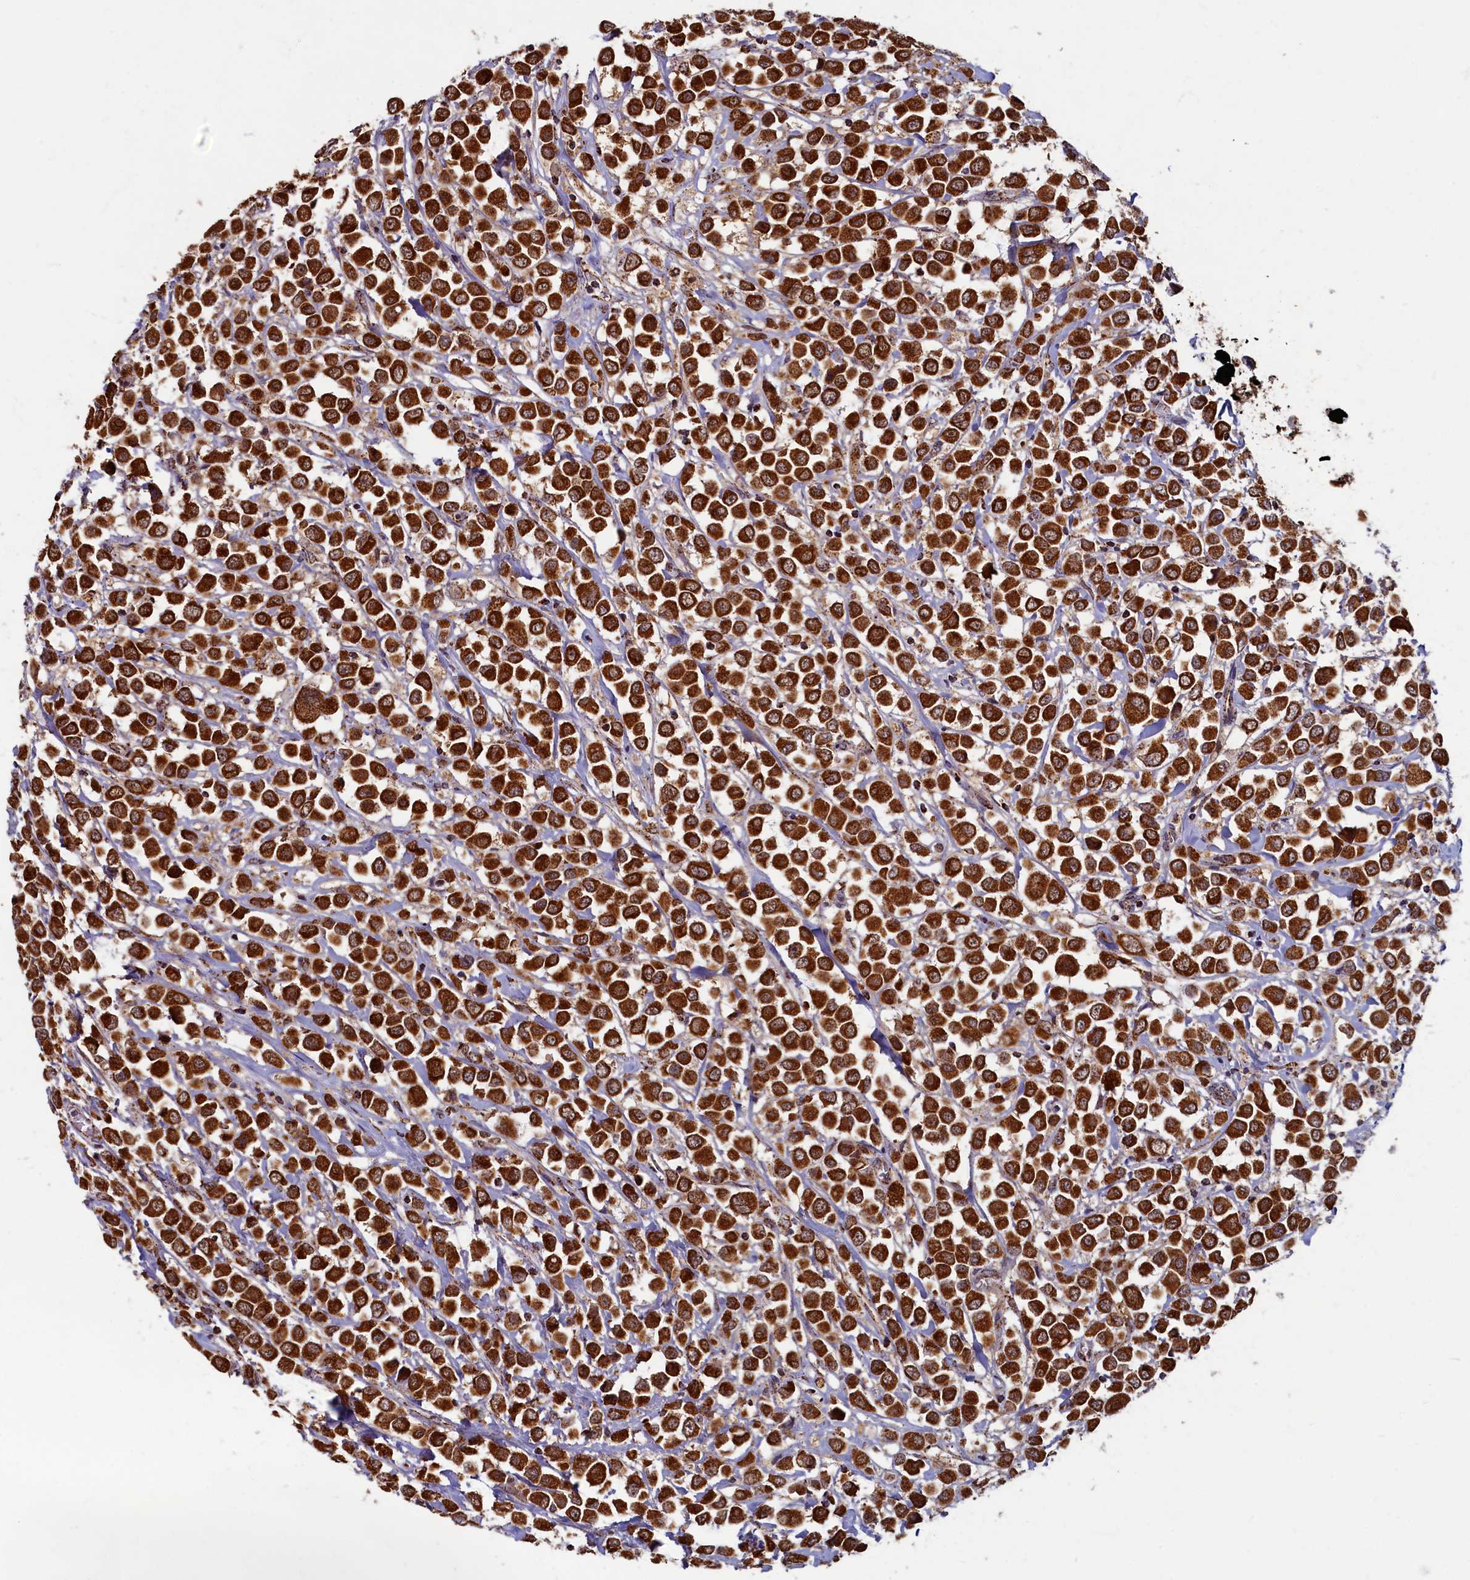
{"staining": {"intensity": "strong", "quantity": ">75%", "location": "cytoplasmic/membranous"}, "tissue": "breast cancer", "cell_type": "Tumor cells", "image_type": "cancer", "snomed": [{"axis": "morphology", "description": "Duct carcinoma"}, {"axis": "topography", "description": "Breast"}], "caption": "A micrograph of human intraductal carcinoma (breast) stained for a protein shows strong cytoplasmic/membranous brown staining in tumor cells.", "gene": "SPR", "patient": {"sex": "female", "age": 61}}